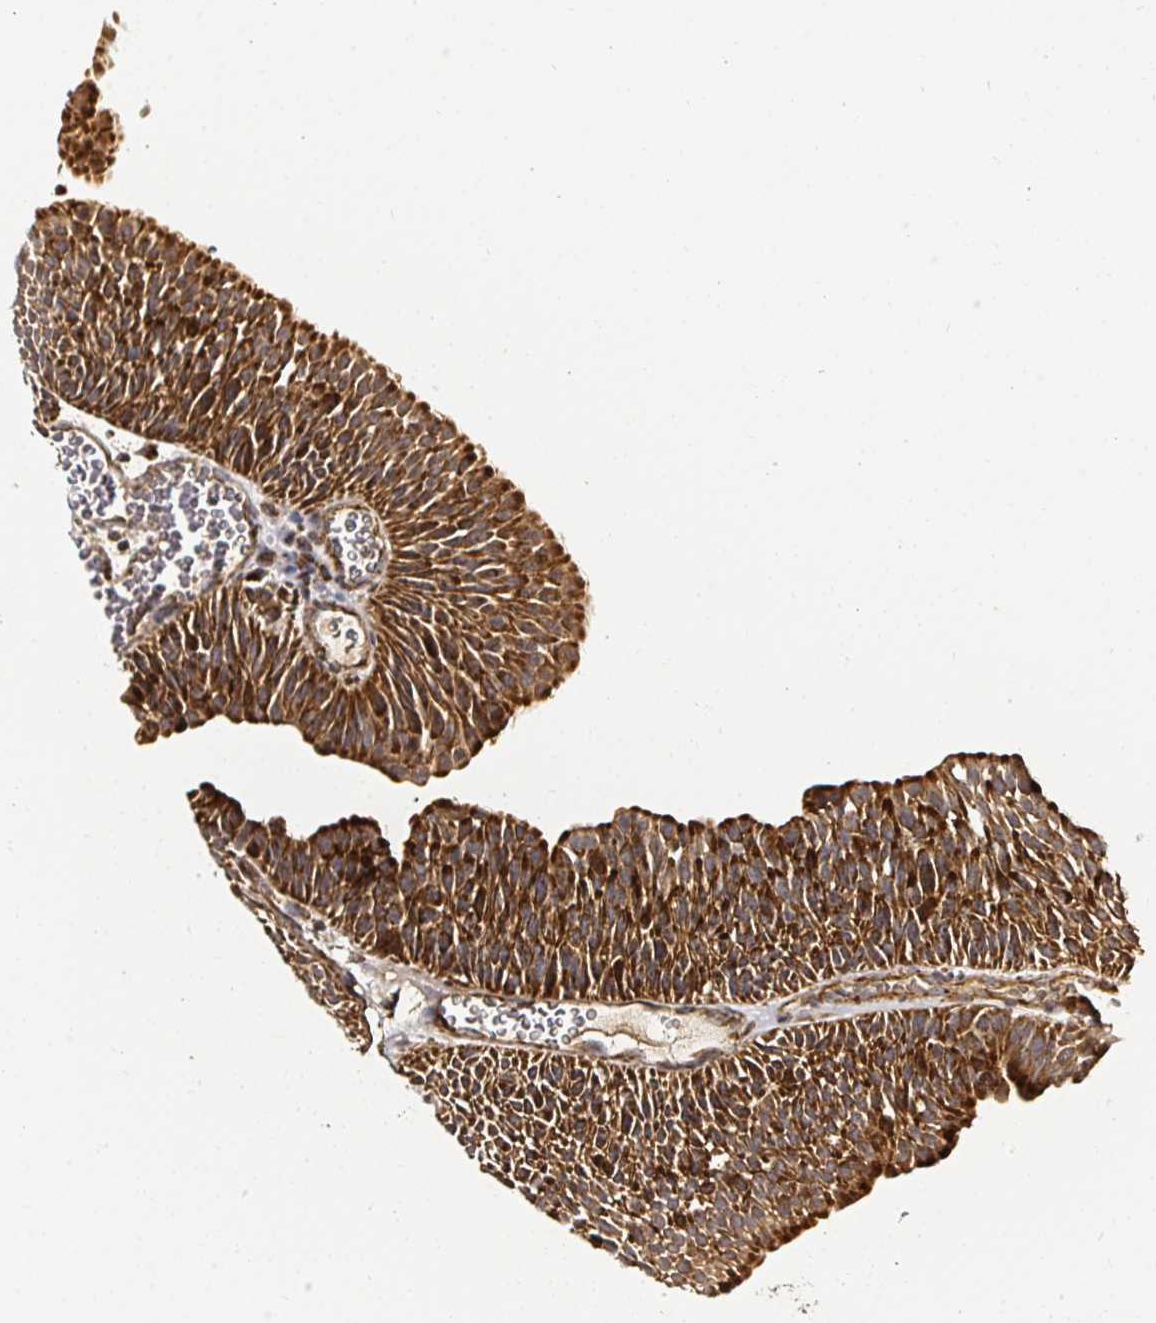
{"staining": {"intensity": "strong", "quantity": ">75%", "location": "cytoplasmic/membranous"}, "tissue": "urothelial cancer", "cell_type": "Tumor cells", "image_type": "cancer", "snomed": [{"axis": "morphology", "description": "Urothelial carcinoma, NOS"}, {"axis": "topography", "description": "Urinary bladder"}], "caption": "Transitional cell carcinoma was stained to show a protein in brown. There is high levels of strong cytoplasmic/membranous staining in about >75% of tumor cells.", "gene": "ATAD3B", "patient": {"sex": "male", "age": 67}}